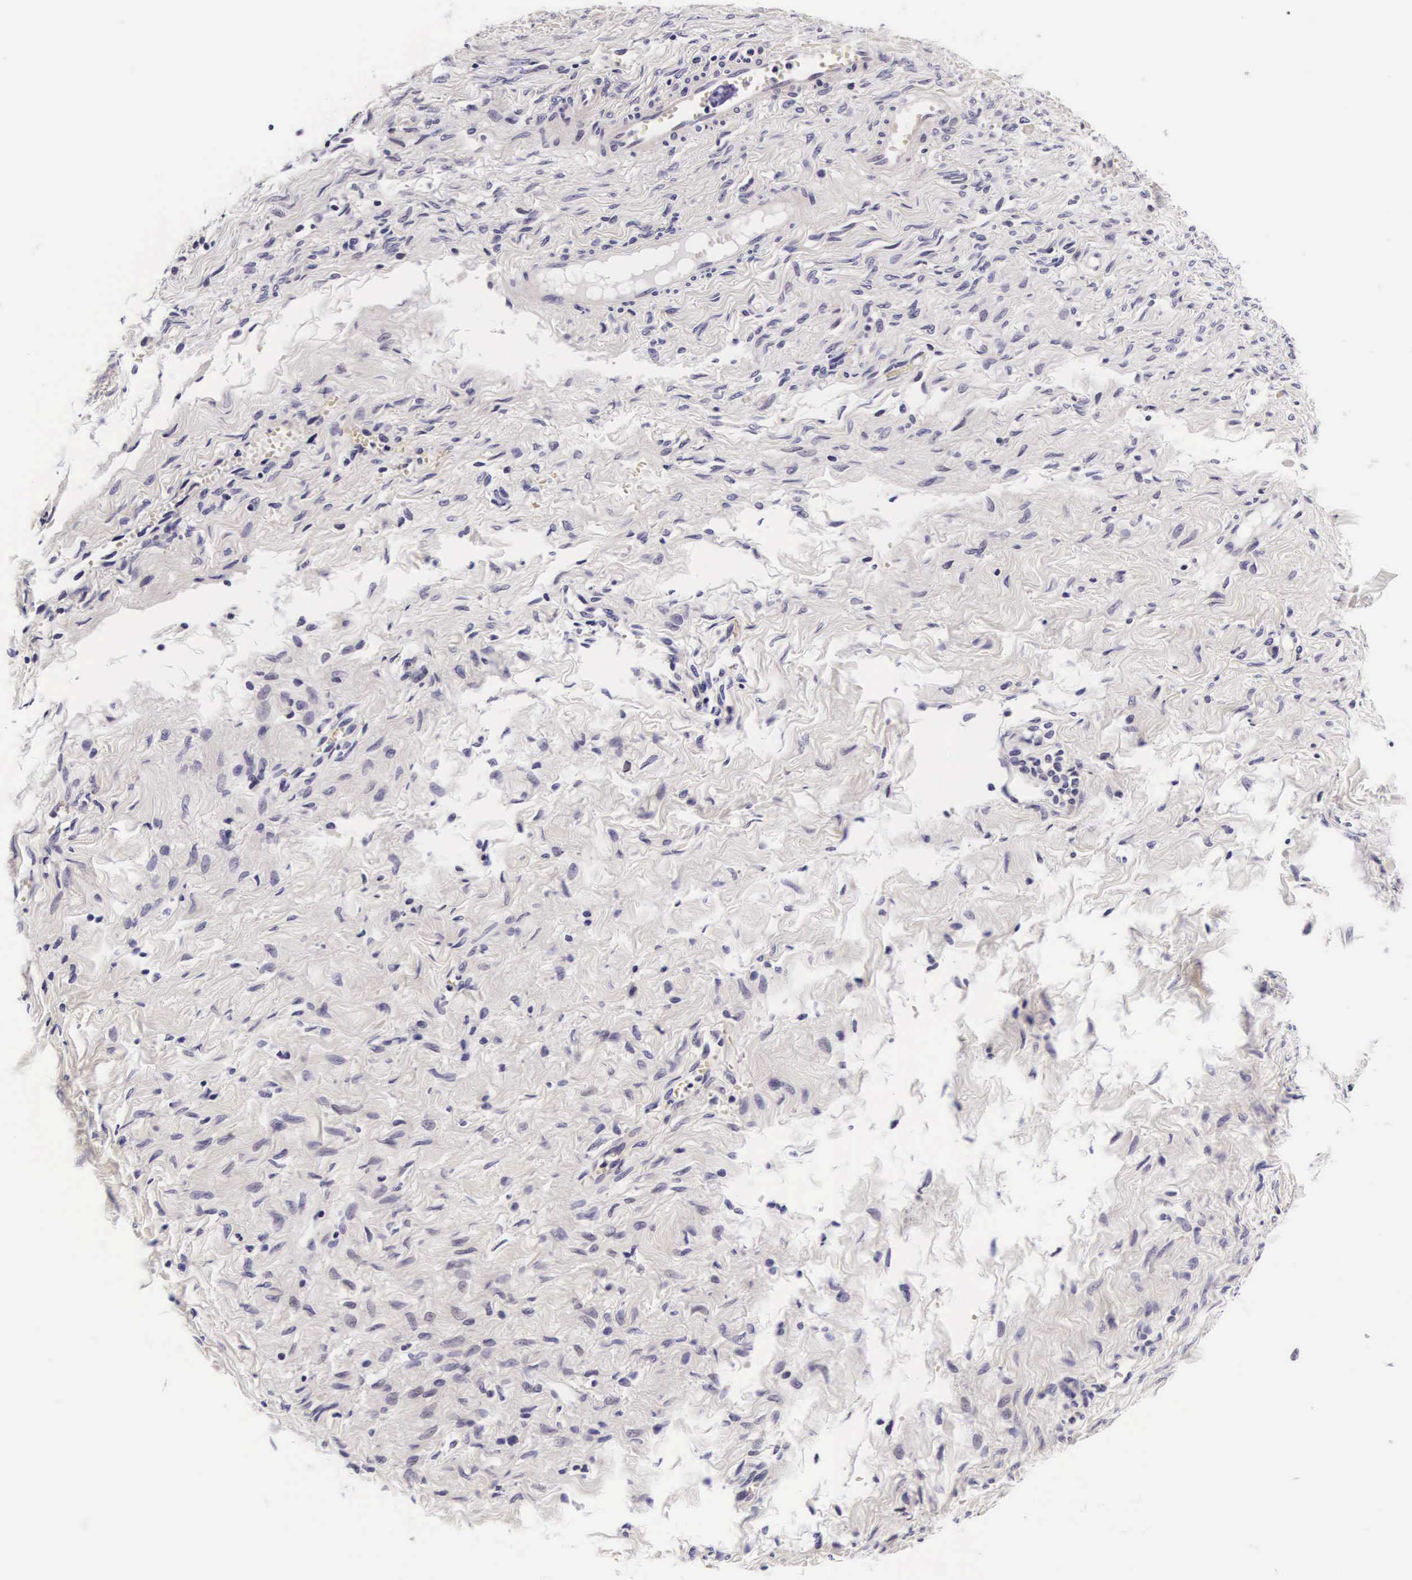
{"staining": {"intensity": "negative", "quantity": "none", "location": "none"}, "tissue": "smooth muscle", "cell_type": "Smooth muscle cells", "image_type": "normal", "snomed": [{"axis": "morphology", "description": "Normal tissue, NOS"}, {"axis": "topography", "description": "Uterus"}], "caption": "The micrograph exhibits no significant staining in smooth muscle cells of smooth muscle.", "gene": "PHETA2", "patient": {"sex": "female", "age": 56}}